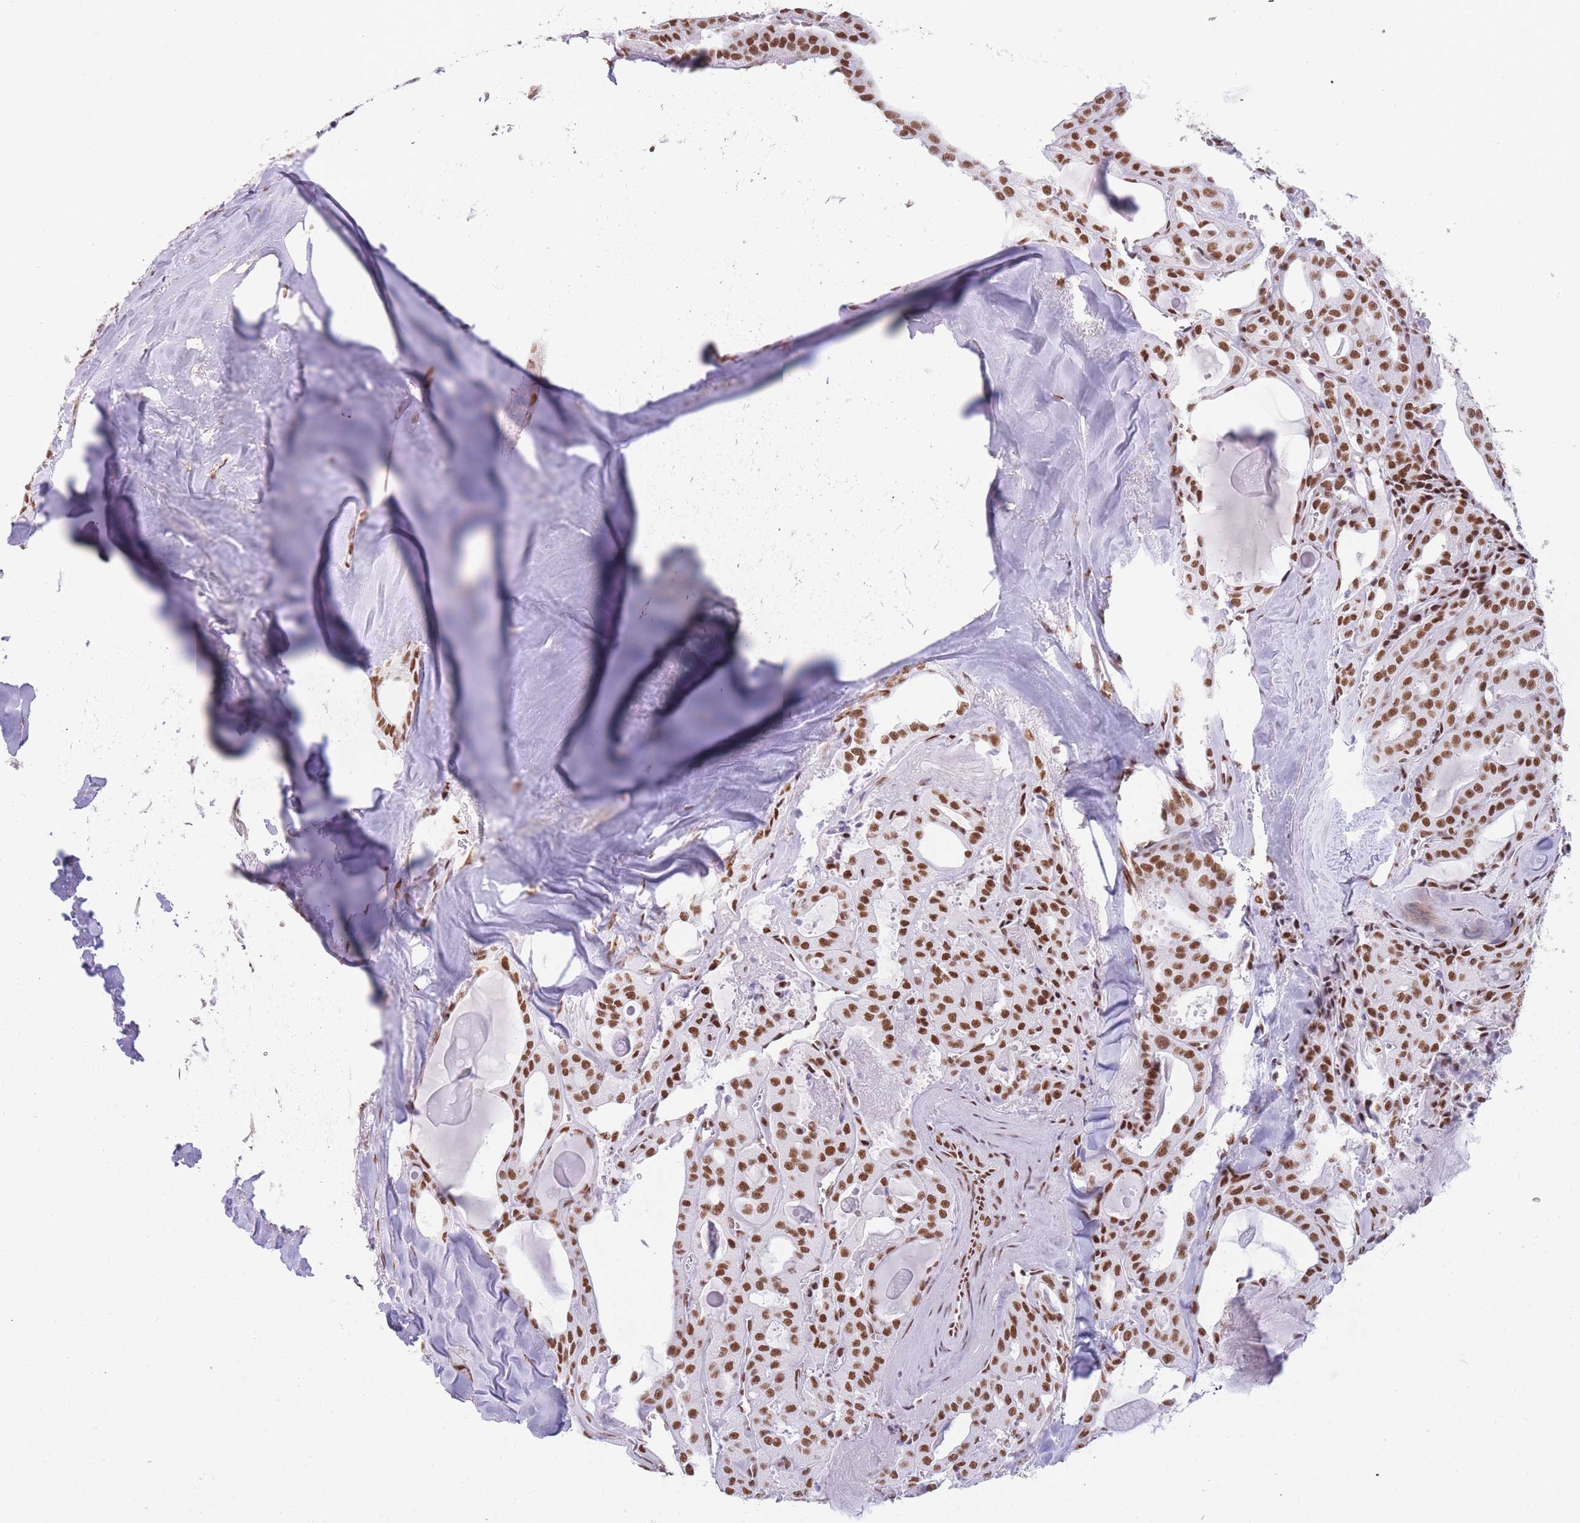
{"staining": {"intensity": "strong", "quantity": ">75%", "location": "nuclear"}, "tissue": "thyroid cancer", "cell_type": "Tumor cells", "image_type": "cancer", "snomed": [{"axis": "morphology", "description": "Papillary adenocarcinoma, NOS"}, {"axis": "topography", "description": "Thyroid gland"}], "caption": "There is high levels of strong nuclear positivity in tumor cells of thyroid papillary adenocarcinoma, as demonstrated by immunohistochemical staining (brown color).", "gene": "HNRNPUL1", "patient": {"sex": "male", "age": 52}}